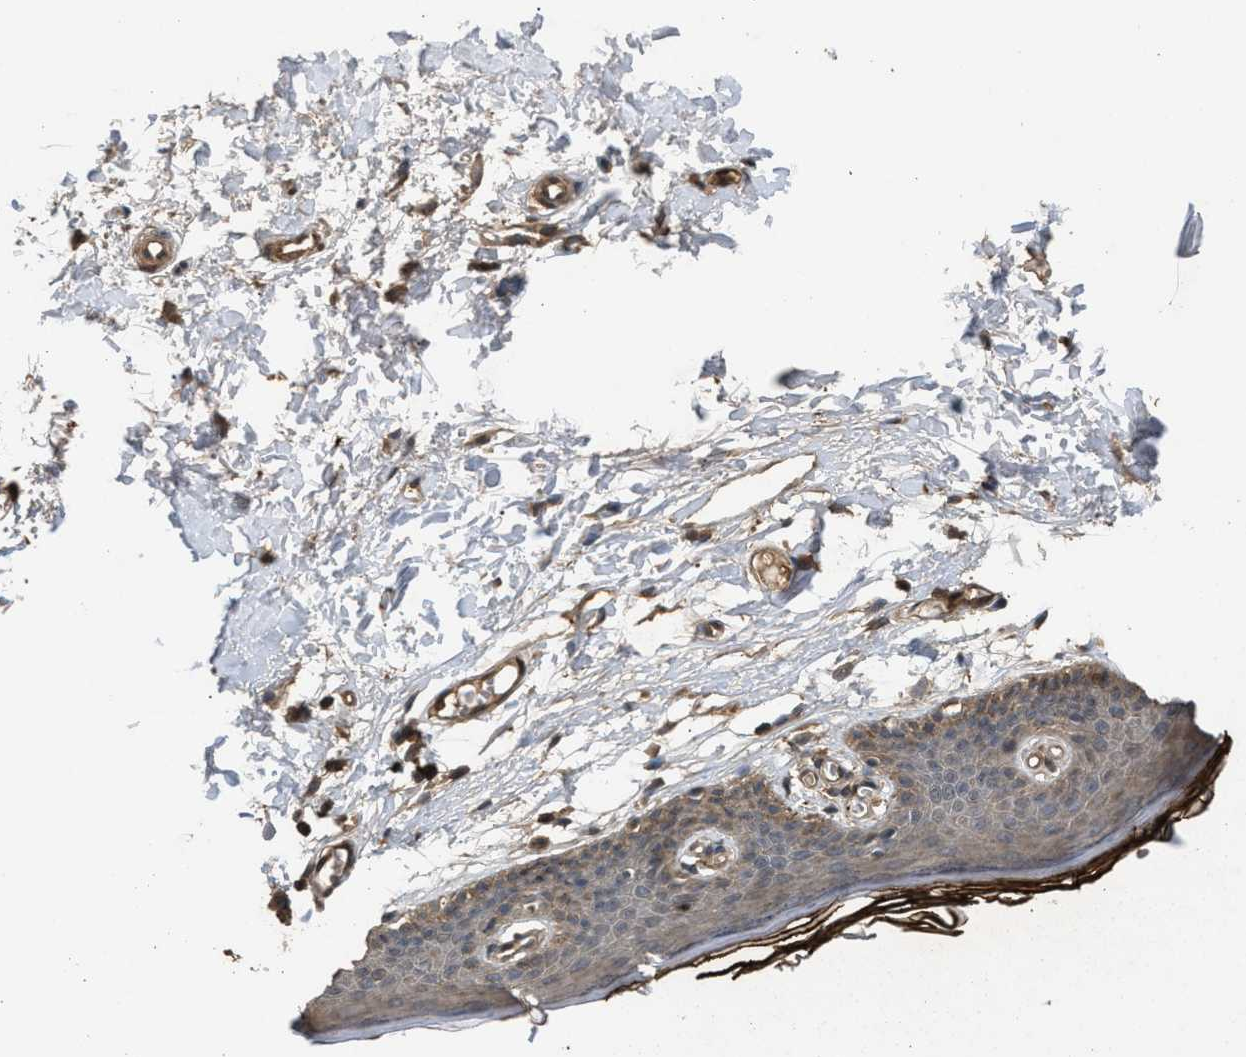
{"staining": {"intensity": "moderate", "quantity": "<25%", "location": "cytoplasmic/membranous"}, "tissue": "skin", "cell_type": "Epidermal cells", "image_type": "normal", "snomed": [{"axis": "morphology", "description": "Normal tissue, NOS"}, {"axis": "topography", "description": "Vulva"}], "caption": "Protein expression analysis of normal skin demonstrates moderate cytoplasmic/membranous positivity in approximately <25% of epidermal cells. Immunohistochemistry (ihc) stains the protein in brown and the nuclei are stained blue.", "gene": "ARHGDIA", "patient": {"sex": "female", "age": 54}}